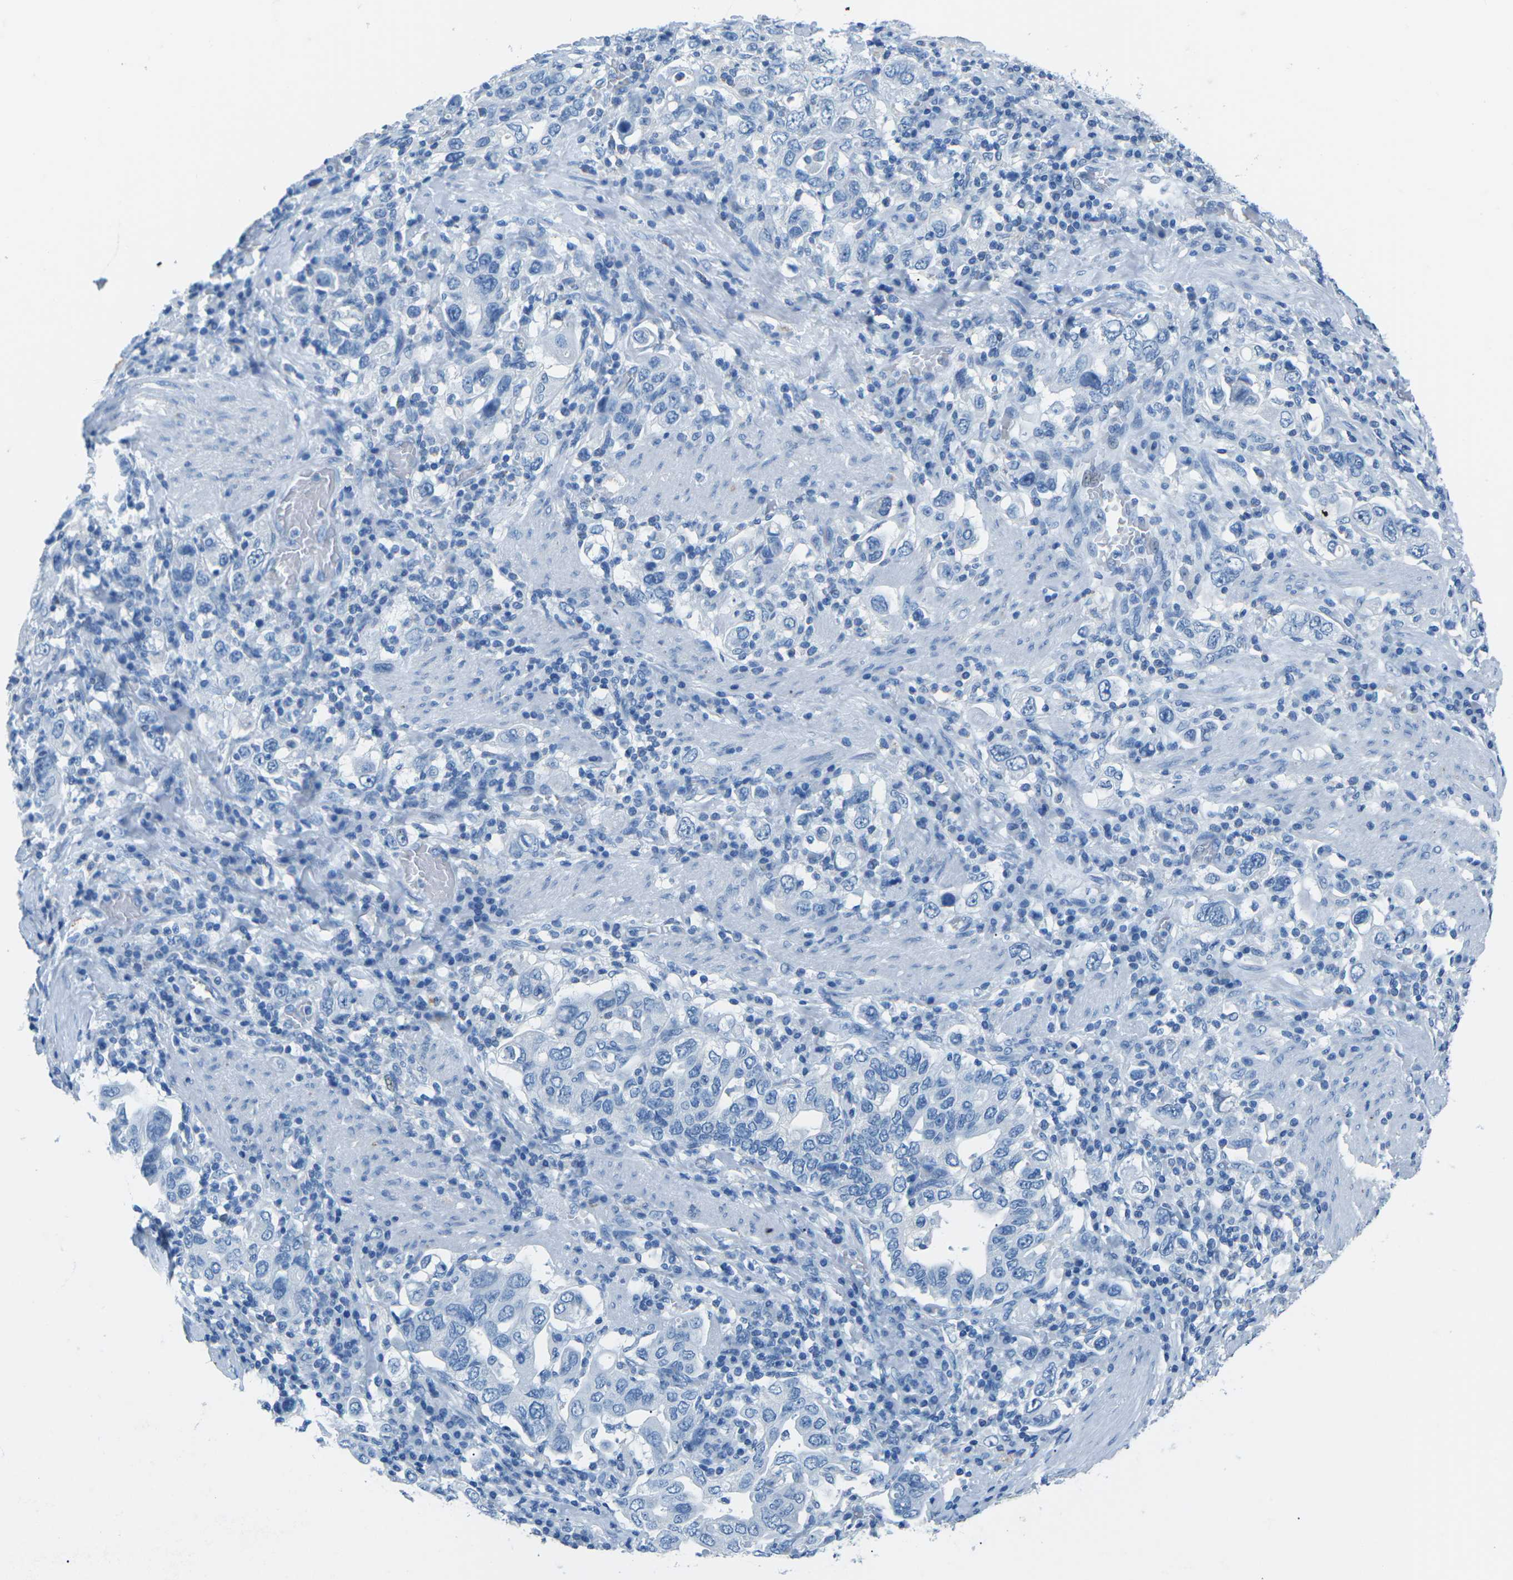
{"staining": {"intensity": "negative", "quantity": "none", "location": "none"}, "tissue": "stomach cancer", "cell_type": "Tumor cells", "image_type": "cancer", "snomed": [{"axis": "morphology", "description": "Adenocarcinoma, NOS"}, {"axis": "topography", "description": "Stomach, upper"}], "caption": "Immunohistochemical staining of adenocarcinoma (stomach) exhibits no significant expression in tumor cells.", "gene": "MYH8", "patient": {"sex": "male", "age": 62}}